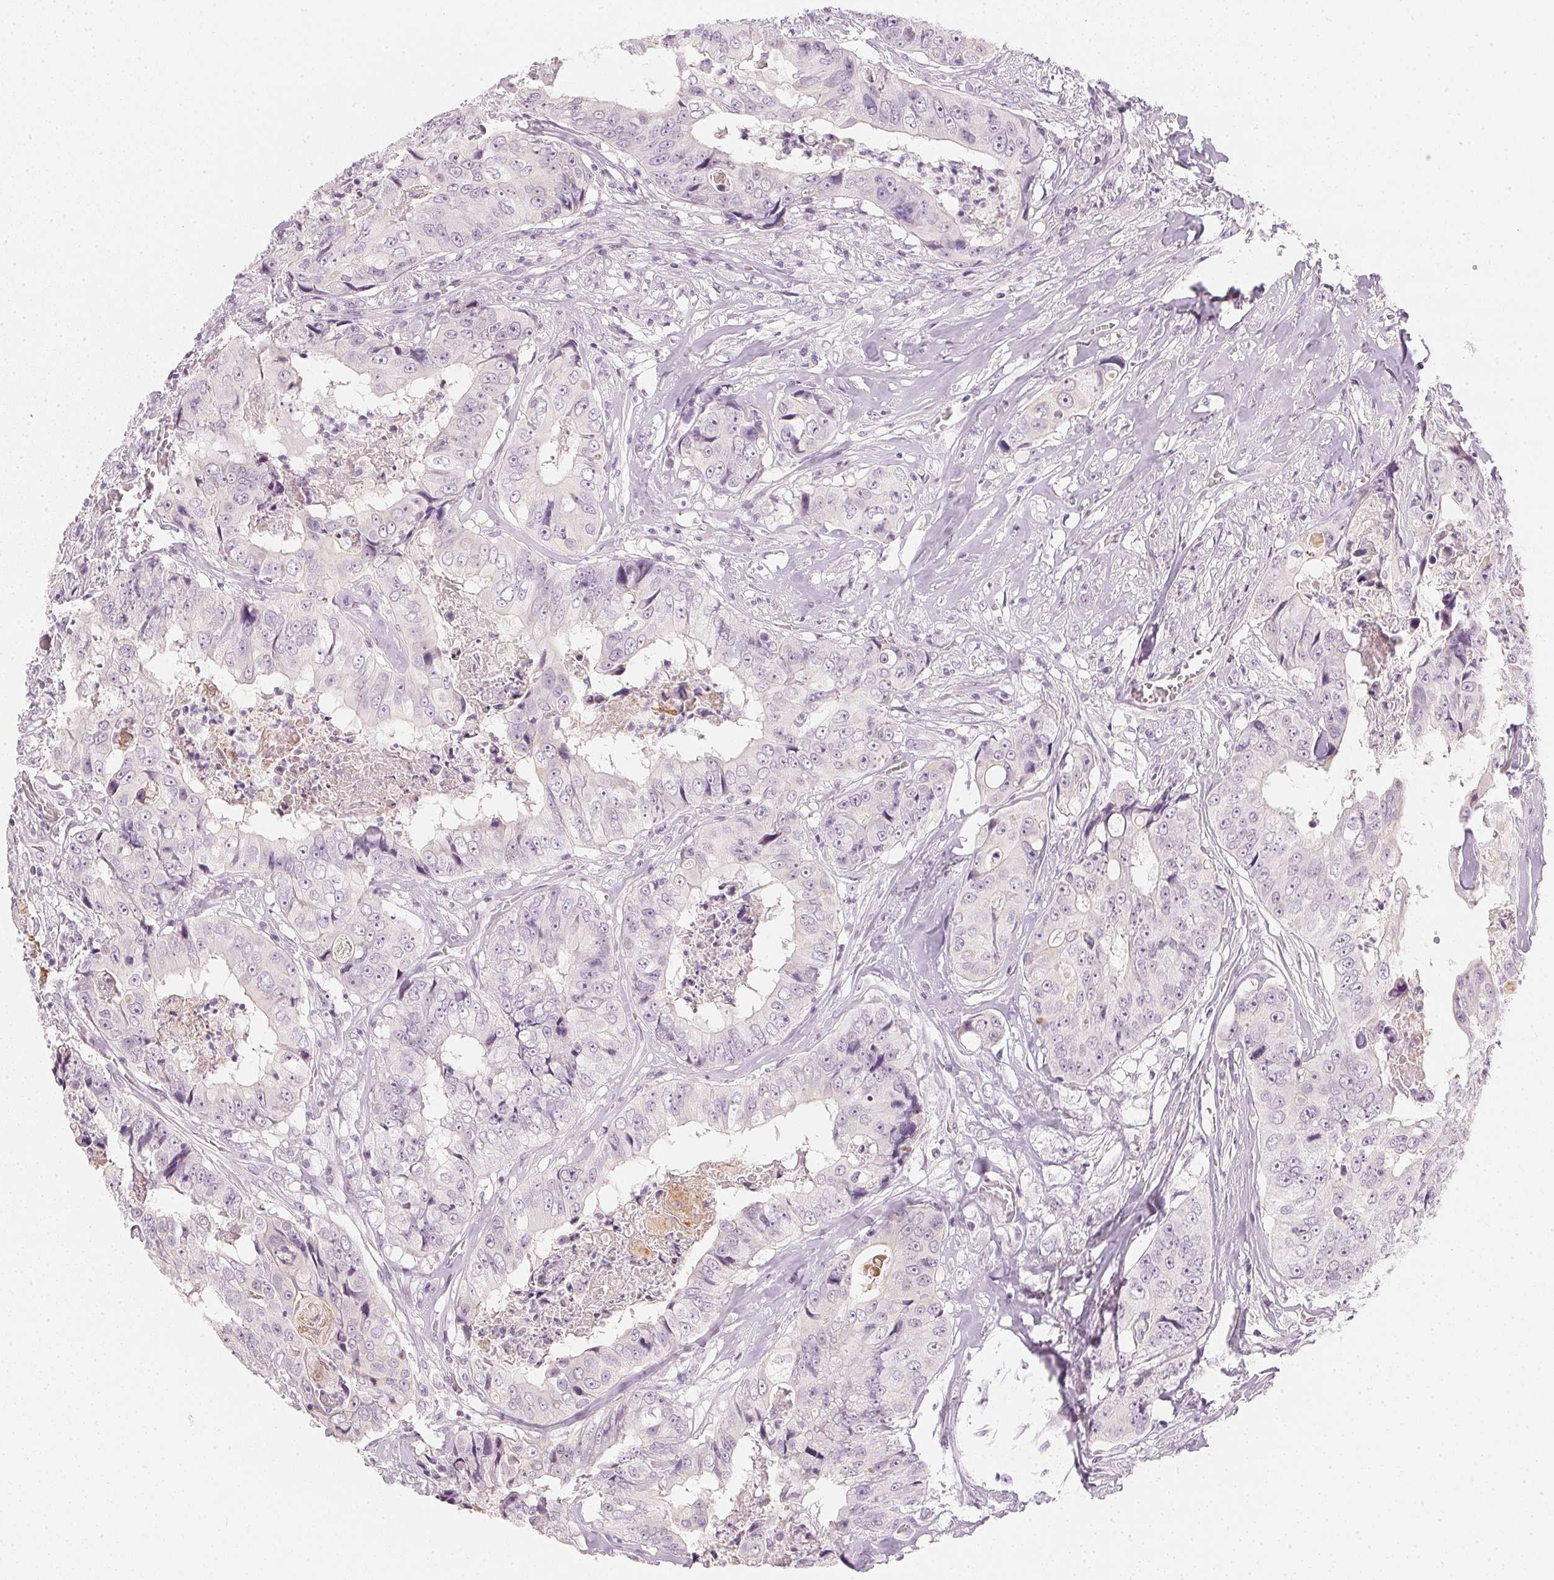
{"staining": {"intensity": "negative", "quantity": "none", "location": "none"}, "tissue": "colorectal cancer", "cell_type": "Tumor cells", "image_type": "cancer", "snomed": [{"axis": "morphology", "description": "Adenocarcinoma, NOS"}, {"axis": "topography", "description": "Rectum"}], "caption": "Immunohistochemistry (IHC) photomicrograph of neoplastic tissue: colorectal cancer stained with DAB demonstrates no significant protein expression in tumor cells.", "gene": "CHST4", "patient": {"sex": "female", "age": 62}}